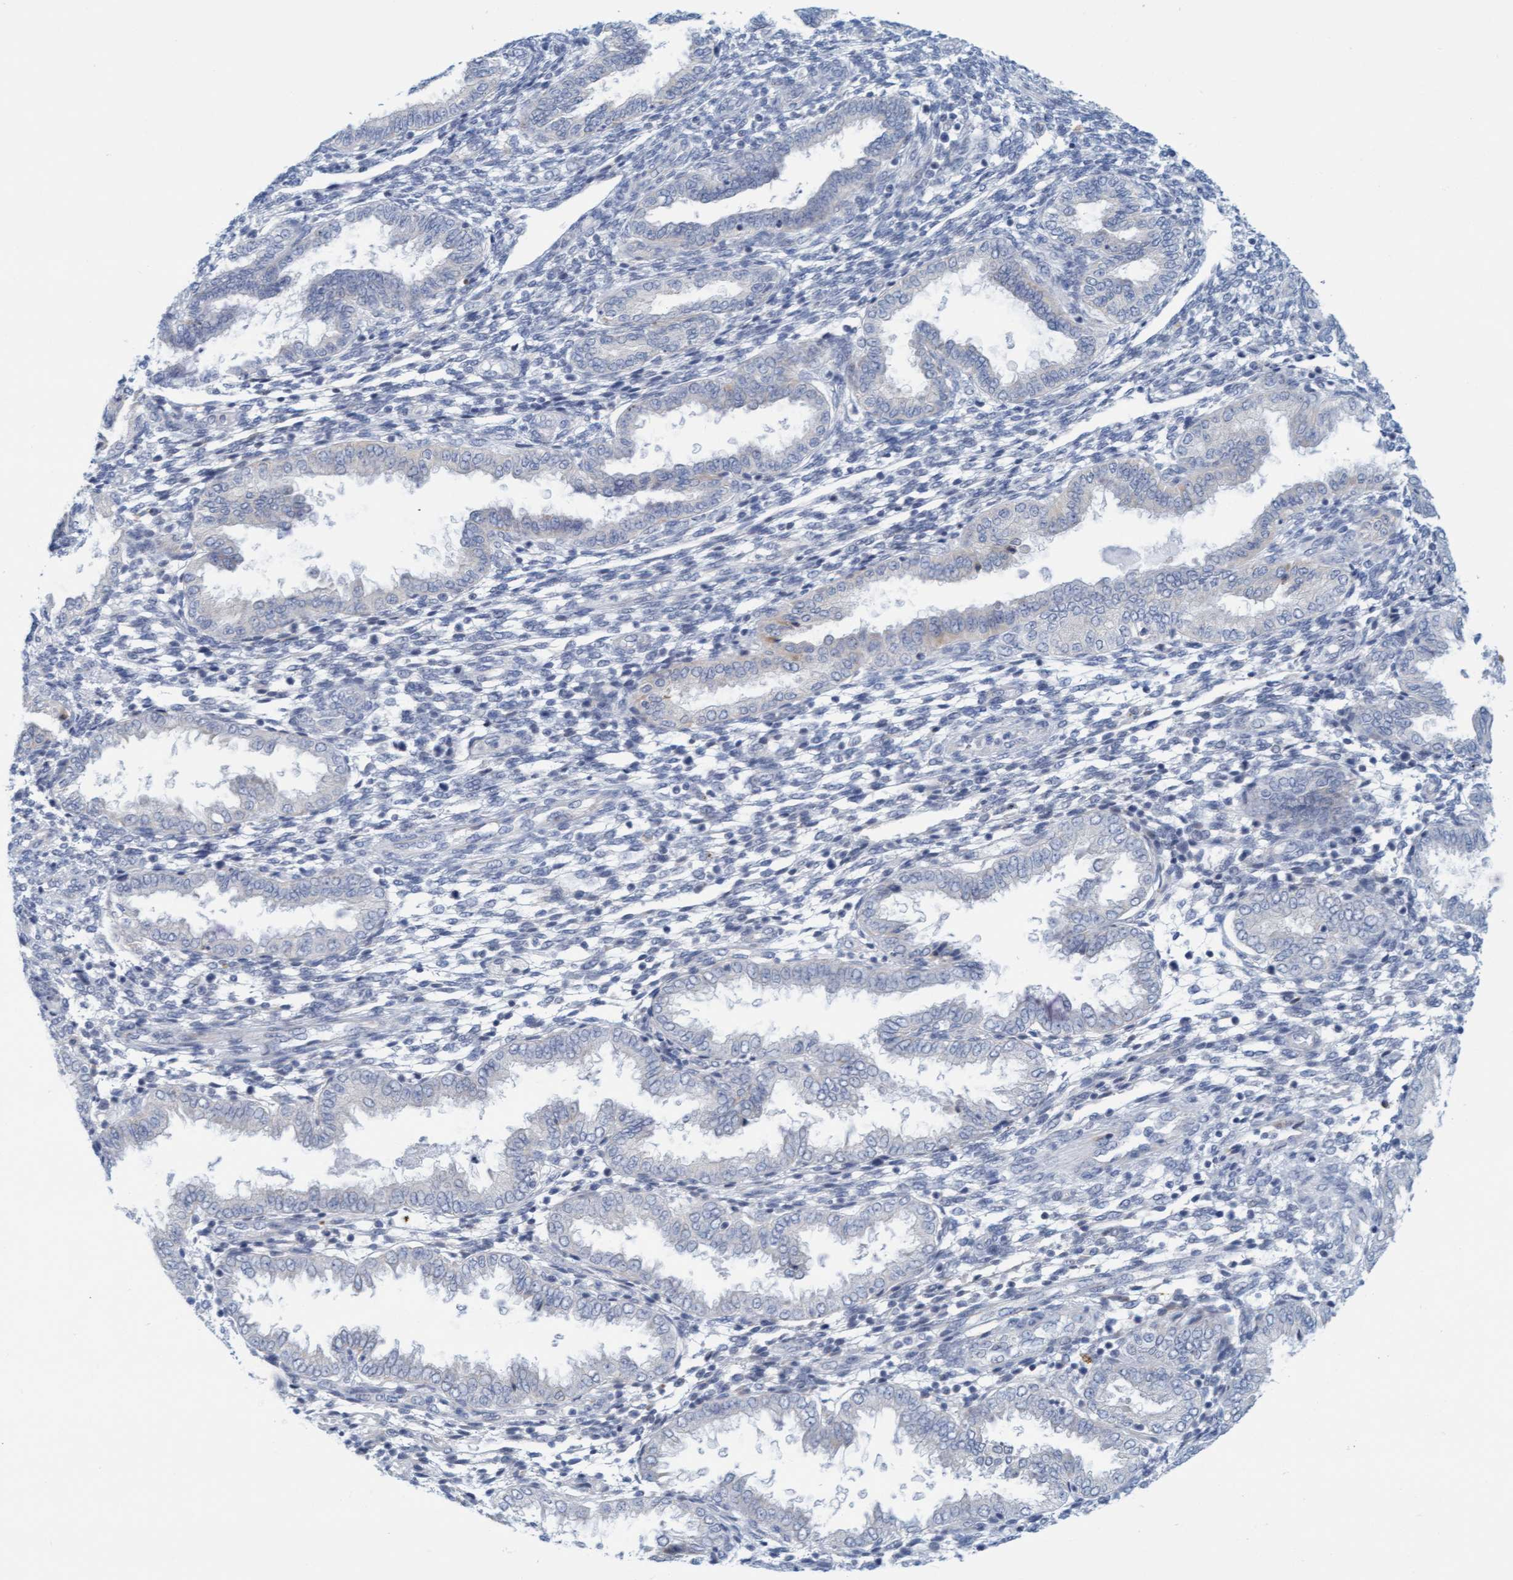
{"staining": {"intensity": "negative", "quantity": "none", "location": "none"}, "tissue": "endometrium", "cell_type": "Cells in endometrial stroma", "image_type": "normal", "snomed": [{"axis": "morphology", "description": "Normal tissue, NOS"}, {"axis": "topography", "description": "Endometrium"}], "caption": "Immunohistochemical staining of unremarkable endometrium reveals no significant expression in cells in endometrial stroma. (DAB (3,3'-diaminobenzidine) IHC, high magnification).", "gene": "CPA3", "patient": {"sex": "female", "age": 33}}